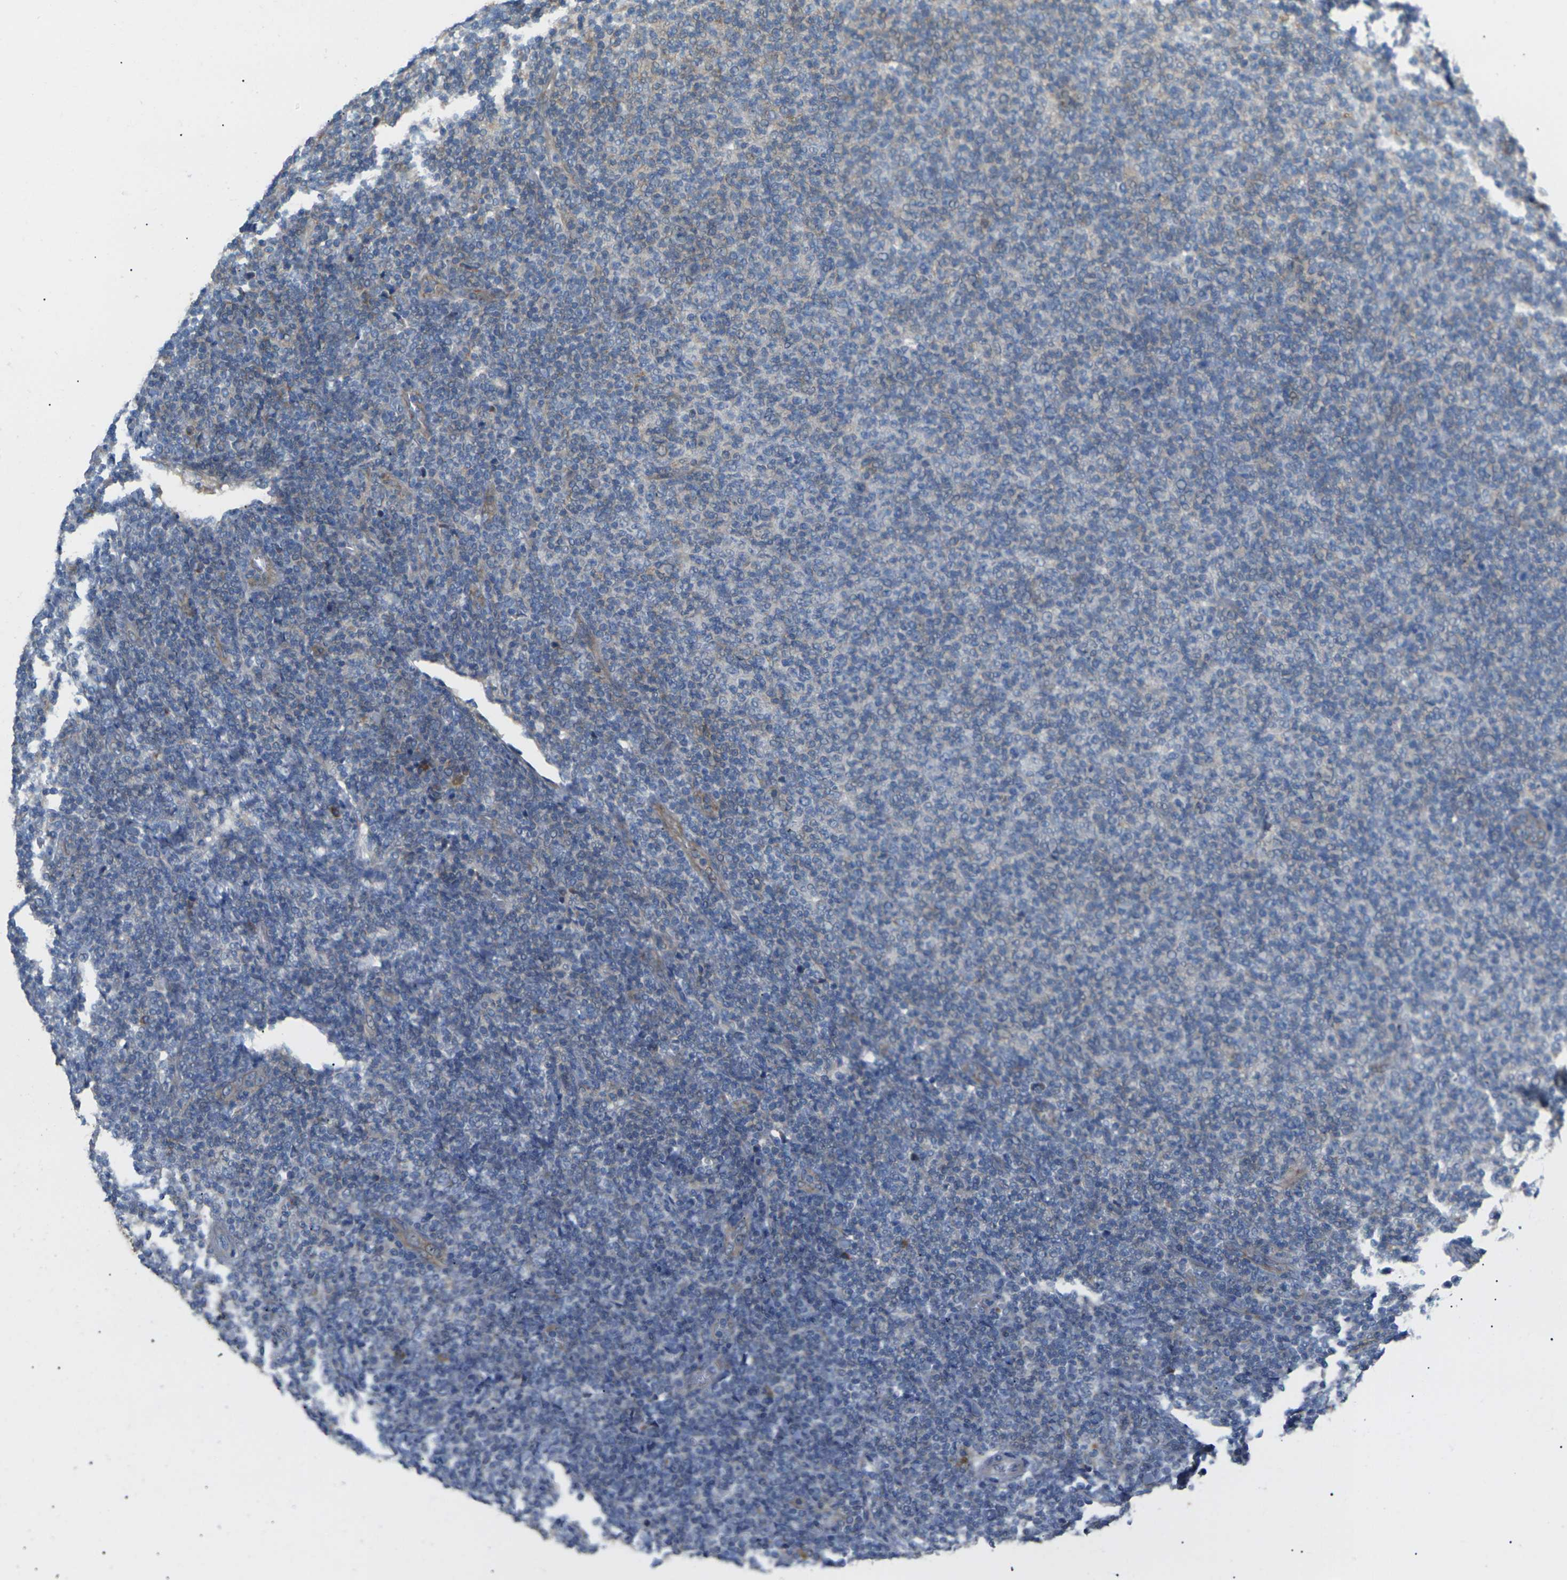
{"staining": {"intensity": "negative", "quantity": "none", "location": "none"}, "tissue": "lymphoma", "cell_type": "Tumor cells", "image_type": "cancer", "snomed": [{"axis": "morphology", "description": "Malignant lymphoma, non-Hodgkin's type, Low grade"}, {"axis": "topography", "description": "Lymph node"}], "caption": "Lymphoma was stained to show a protein in brown. There is no significant expression in tumor cells.", "gene": "KLHDC8B", "patient": {"sex": "male", "age": 66}}